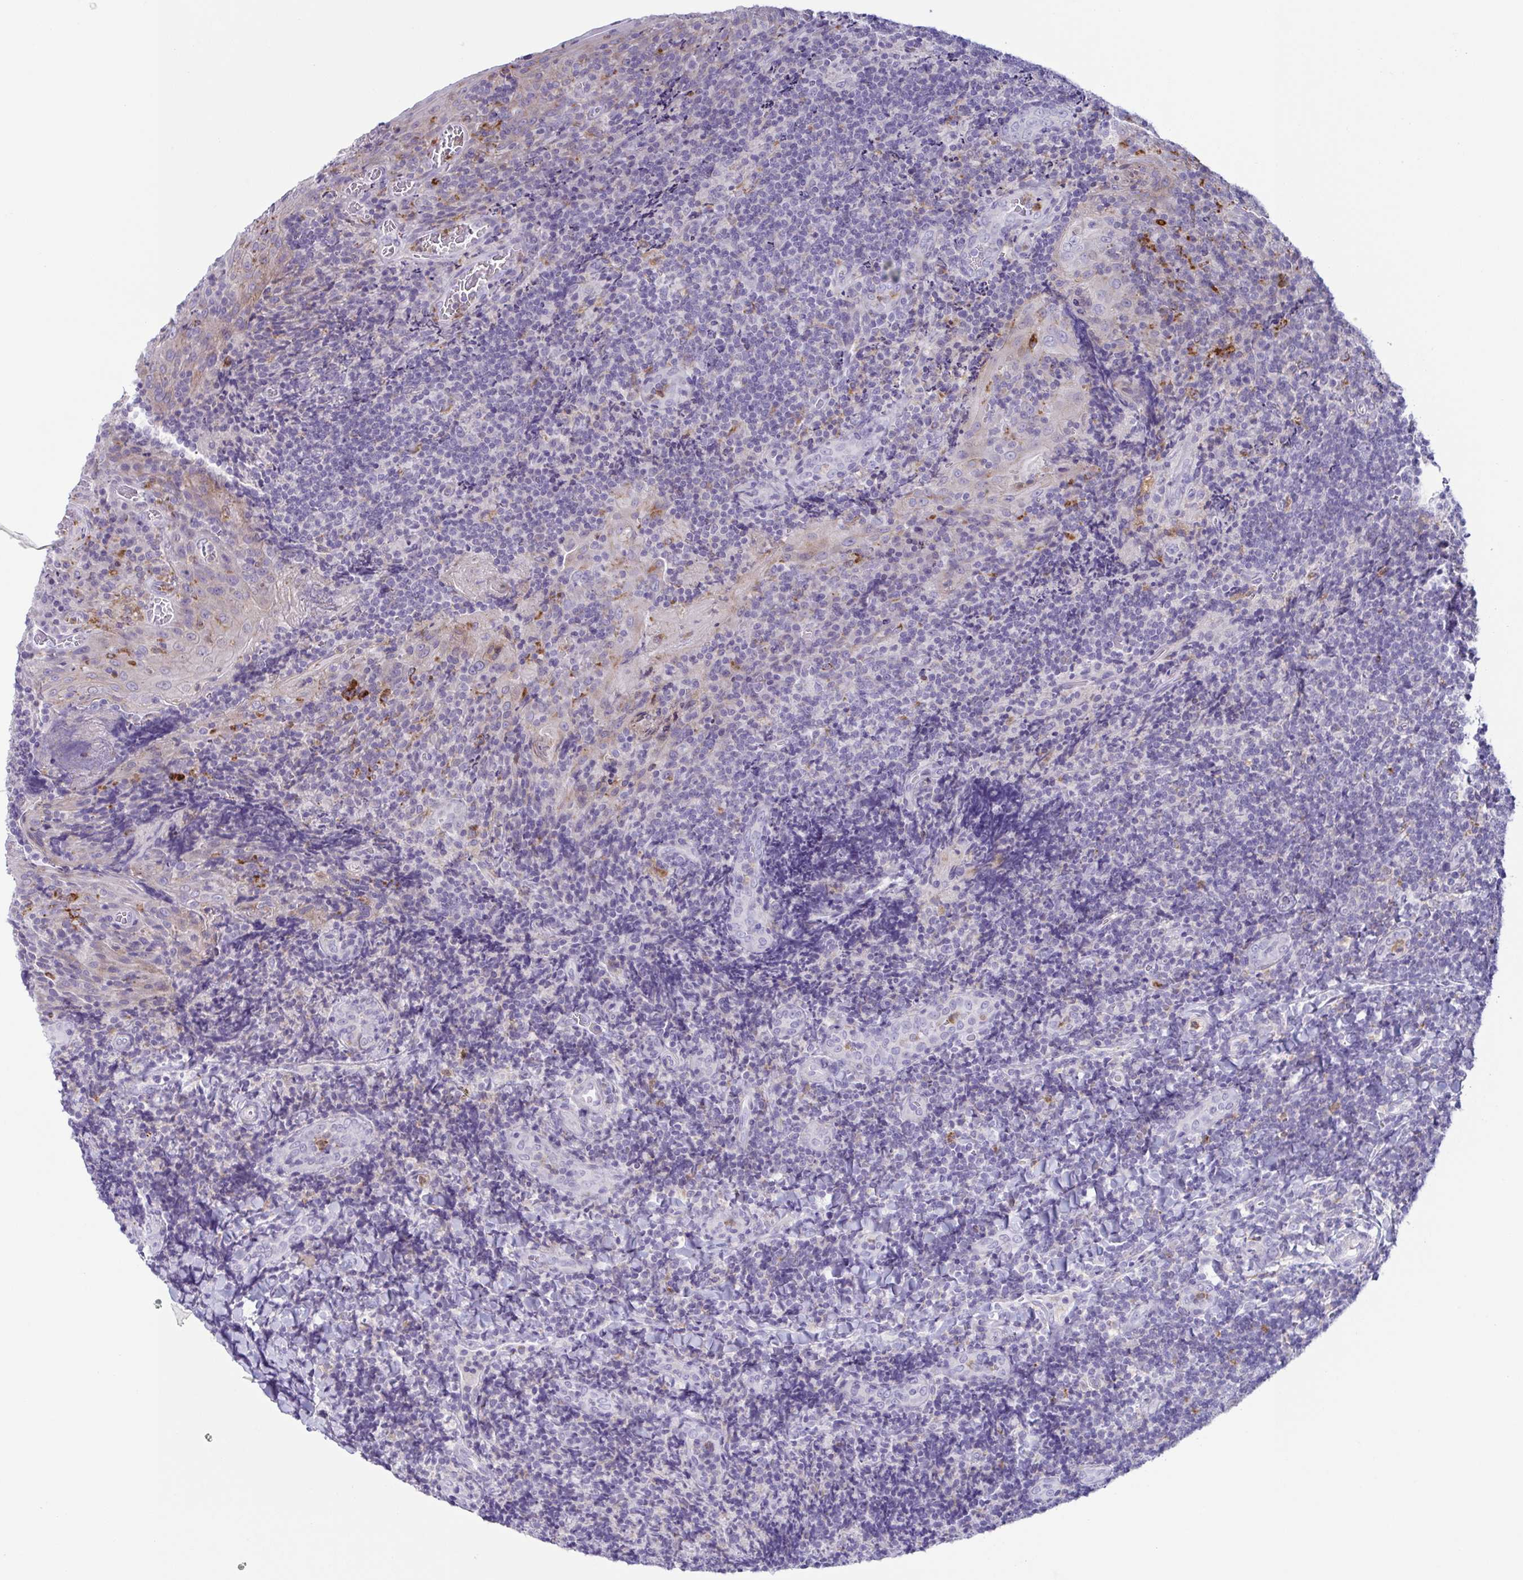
{"staining": {"intensity": "moderate", "quantity": "<25%", "location": "cytoplasmic/membranous"}, "tissue": "tonsil", "cell_type": "Germinal center cells", "image_type": "normal", "snomed": [{"axis": "morphology", "description": "Normal tissue, NOS"}, {"axis": "topography", "description": "Tonsil"}], "caption": "IHC of unremarkable tonsil exhibits low levels of moderate cytoplasmic/membranous staining in approximately <25% of germinal center cells. The protein of interest is stained brown, and the nuclei are stained in blue (DAB (3,3'-diaminobenzidine) IHC with brightfield microscopy, high magnification).", "gene": "ATP6V1G2", "patient": {"sex": "male", "age": 17}}